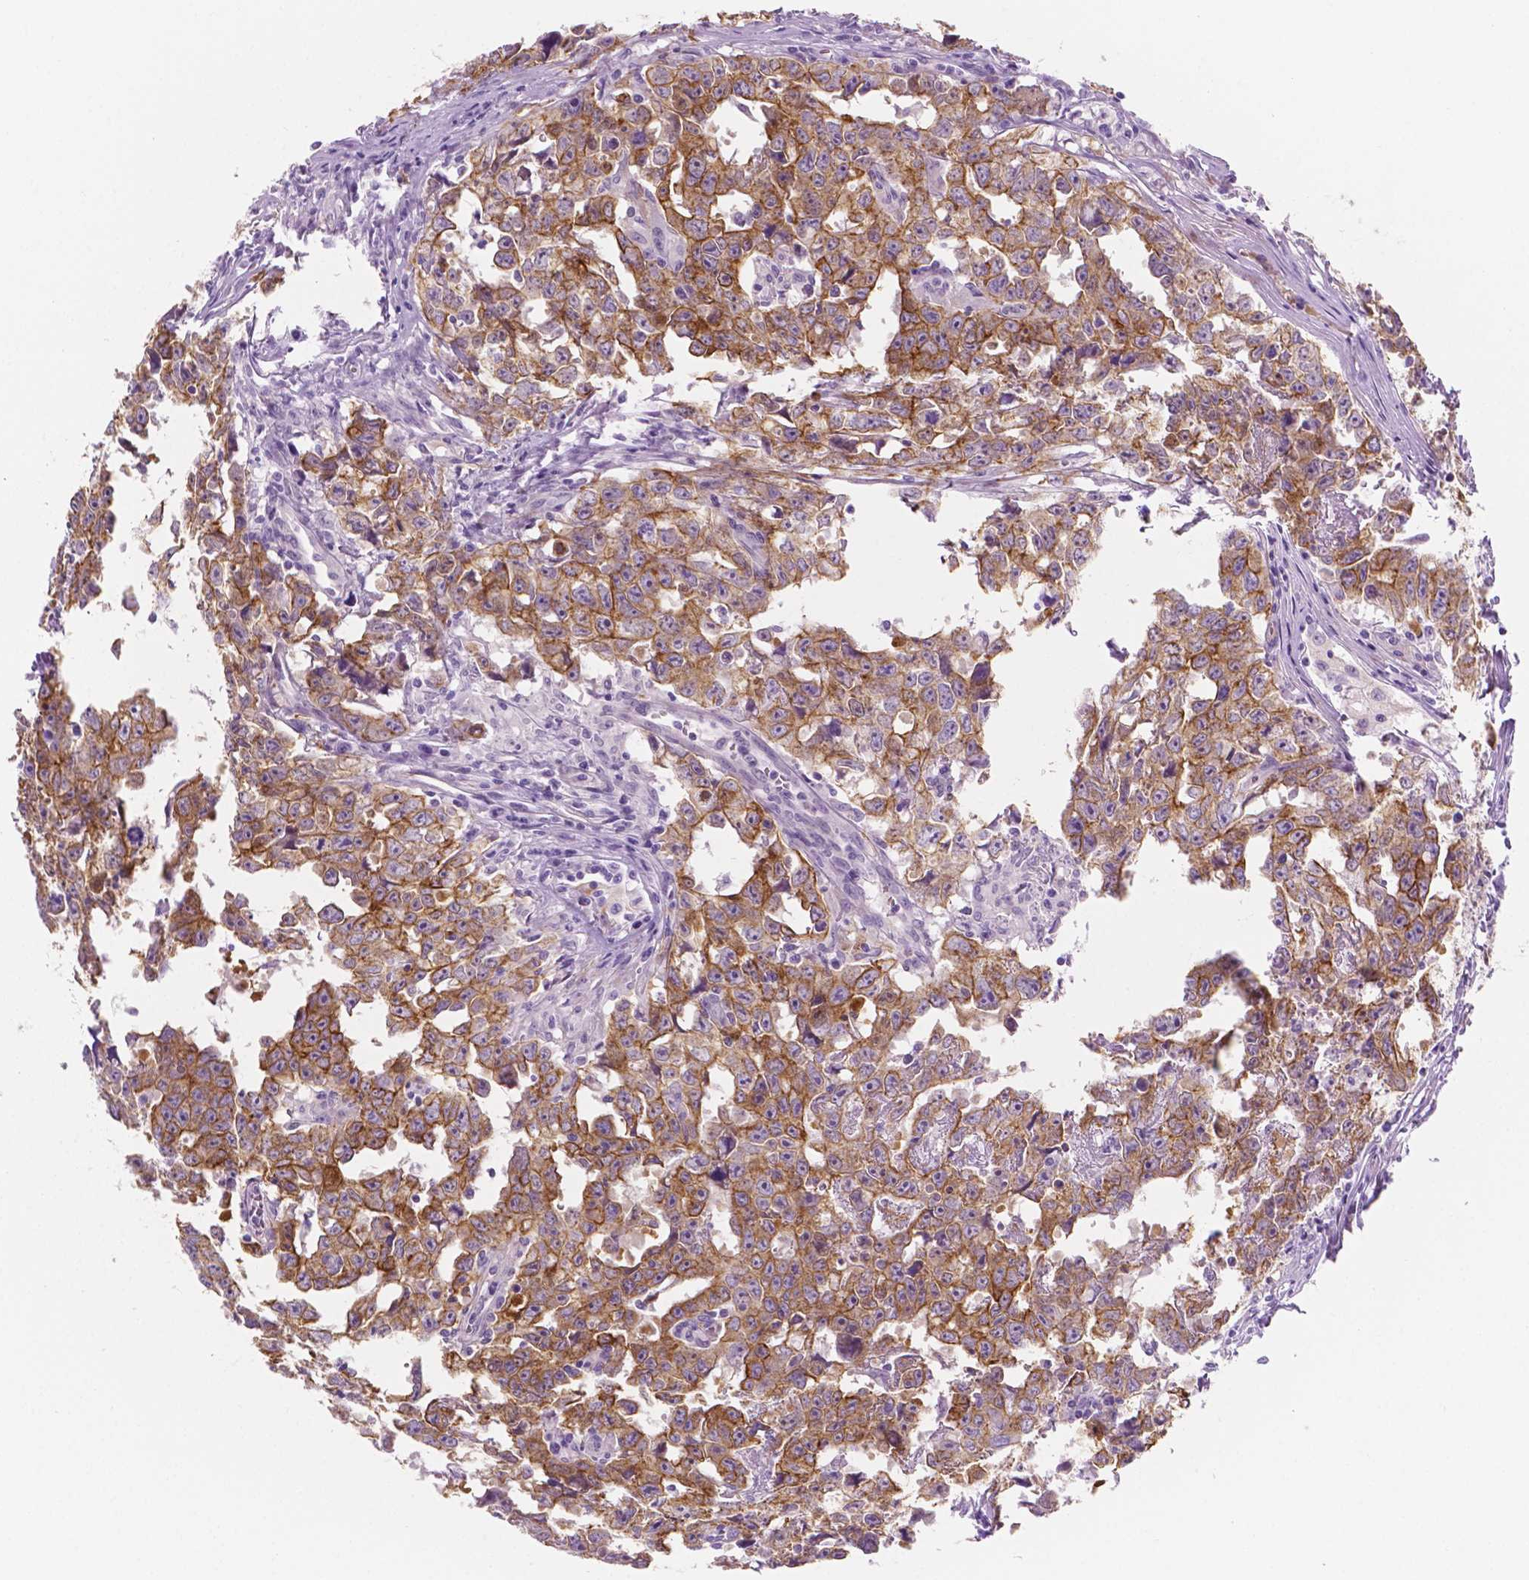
{"staining": {"intensity": "moderate", "quantity": ">75%", "location": "cytoplasmic/membranous"}, "tissue": "testis cancer", "cell_type": "Tumor cells", "image_type": "cancer", "snomed": [{"axis": "morphology", "description": "Carcinoma, Embryonal, NOS"}, {"axis": "topography", "description": "Testis"}], "caption": "There is medium levels of moderate cytoplasmic/membranous positivity in tumor cells of testis cancer (embryonal carcinoma), as demonstrated by immunohistochemical staining (brown color).", "gene": "EPPK1", "patient": {"sex": "male", "age": 22}}